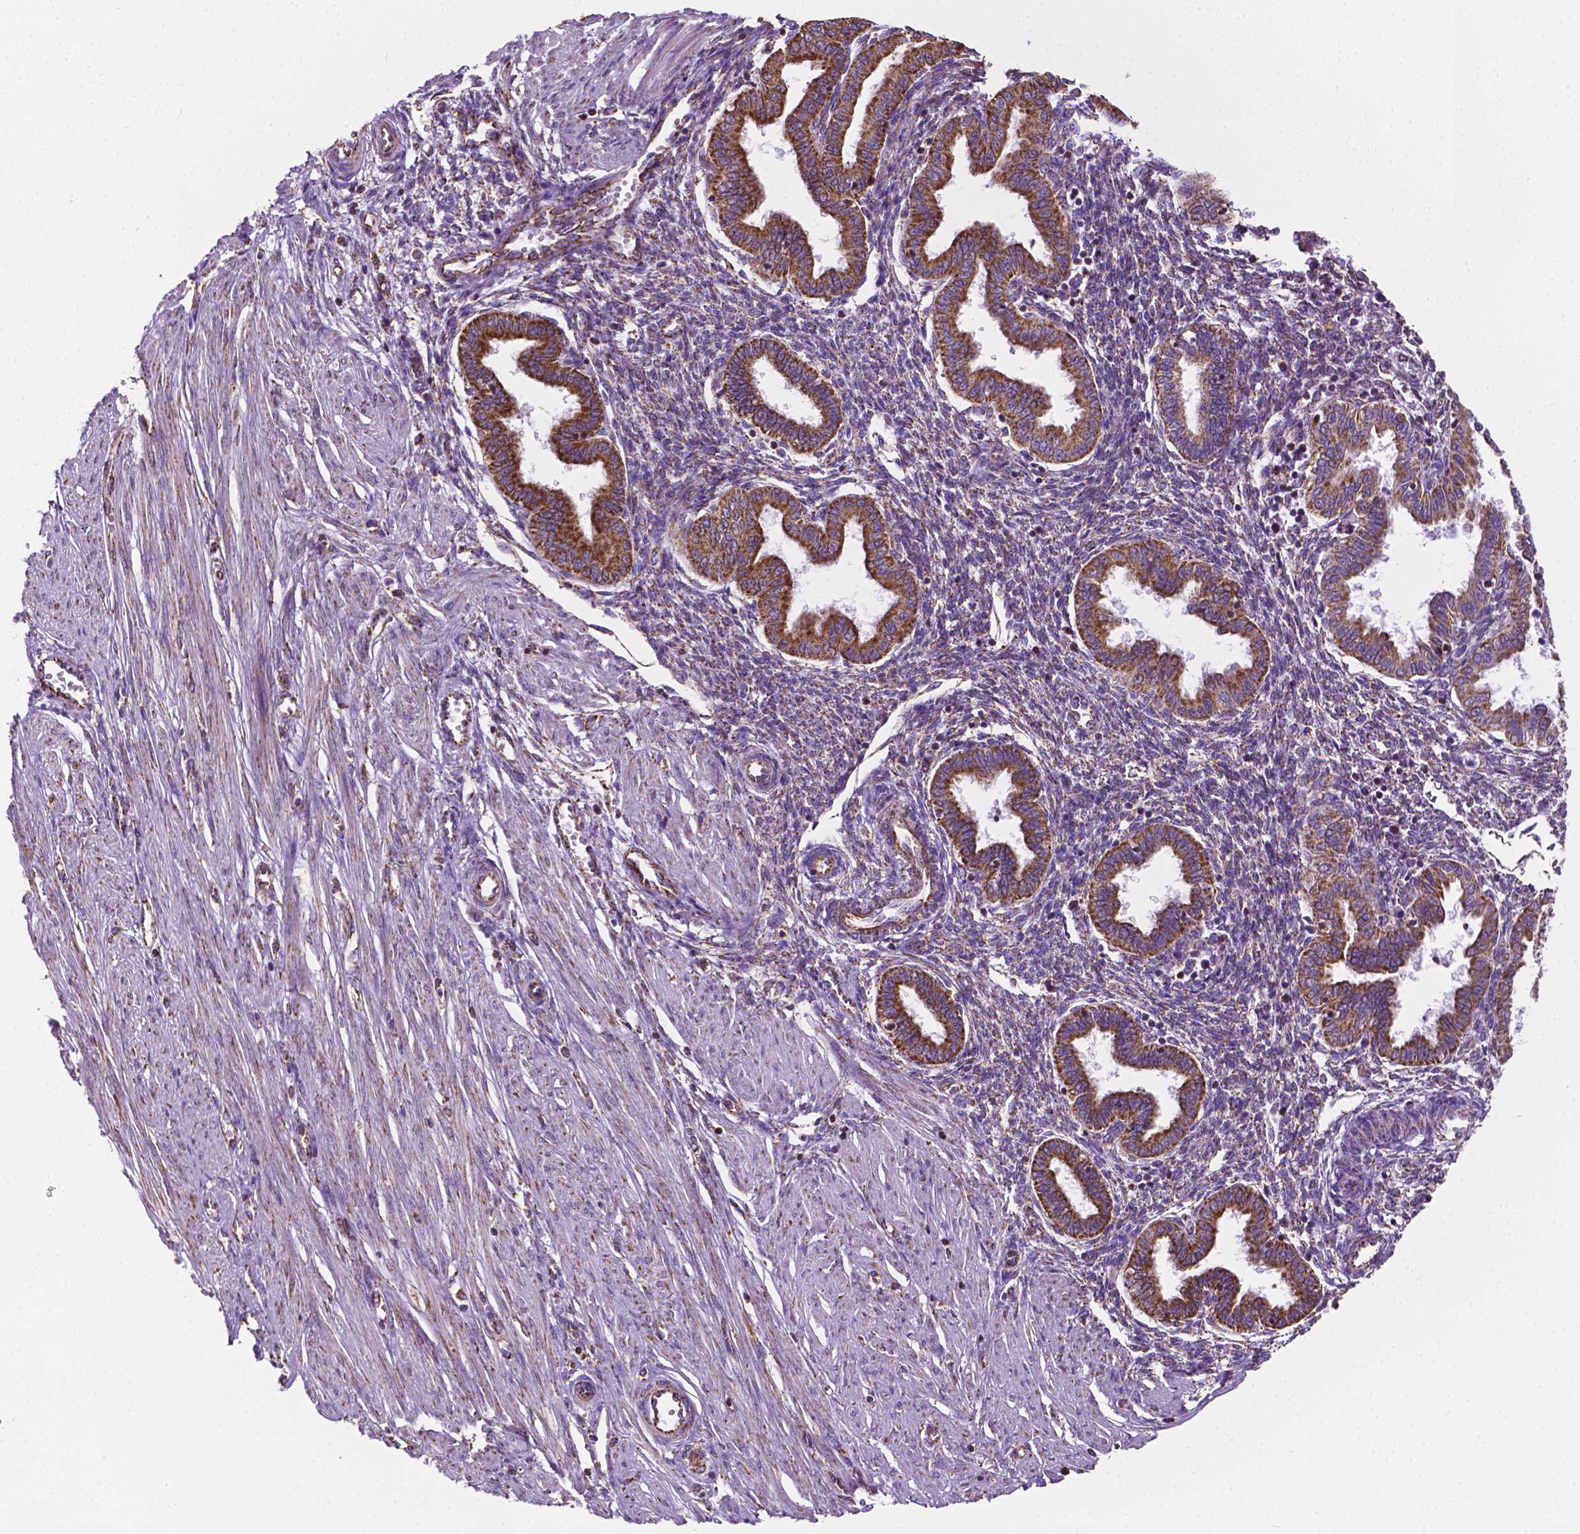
{"staining": {"intensity": "moderate", "quantity": "<25%", "location": "cytoplasmic/membranous"}, "tissue": "endometrium", "cell_type": "Cells in endometrial stroma", "image_type": "normal", "snomed": [{"axis": "morphology", "description": "Normal tissue, NOS"}, {"axis": "topography", "description": "Endometrium"}], "caption": "Protein expression by IHC exhibits moderate cytoplasmic/membranous expression in about <25% of cells in endometrial stroma in unremarkable endometrium. (DAB (3,3'-diaminobenzidine) IHC with brightfield microscopy, high magnification).", "gene": "RMDN3", "patient": {"sex": "female", "age": 33}}